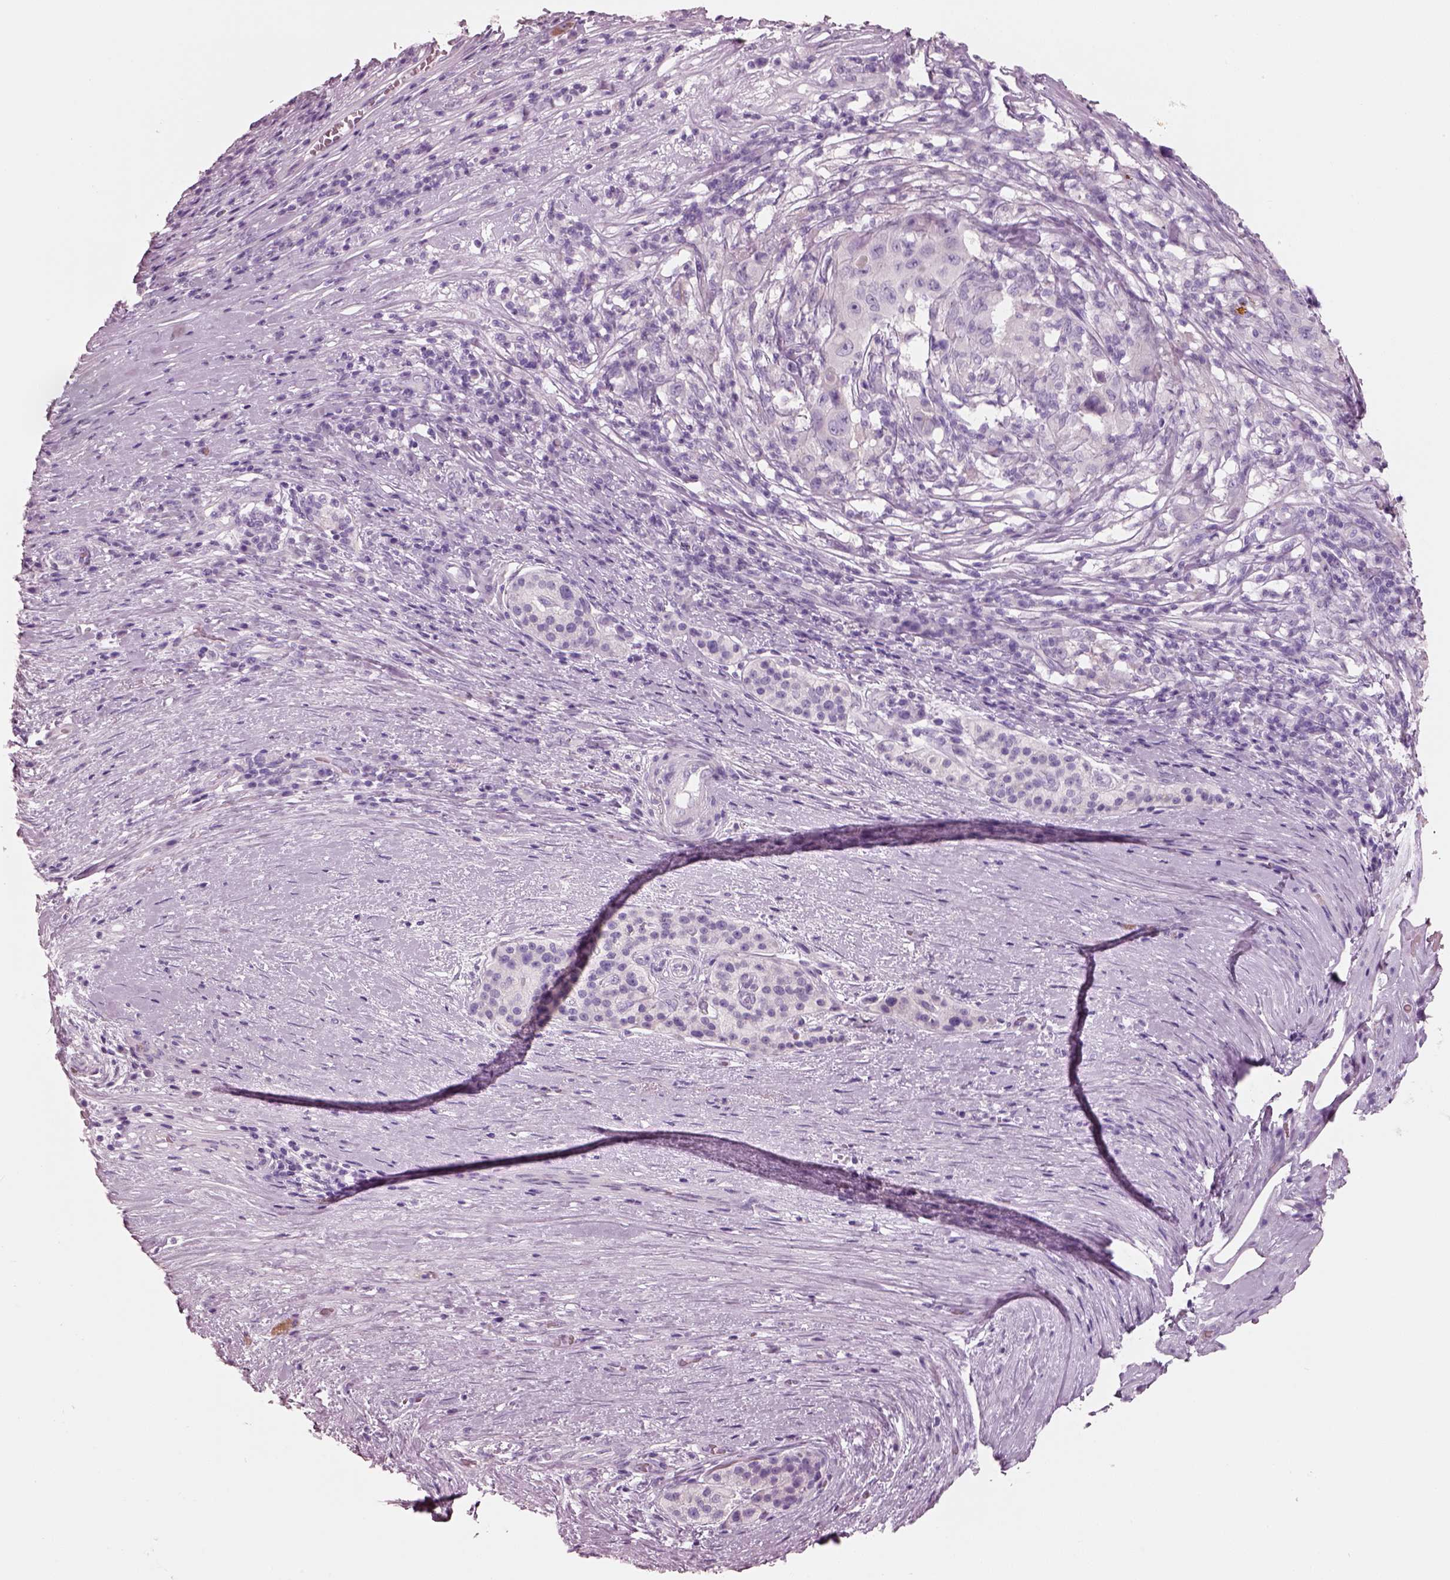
{"staining": {"intensity": "negative", "quantity": "none", "location": "none"}, "tissue": "pancreatic cancer", "cell_type": "Tumor cells", "image_type": "cancer", "snomed": [{"axis": "morphology", "description": "Adenocarcinoma, NOS"}, {"axis": "topography", "description": "Pancreas"}], "caption": "Immunohistochemistry of human adenocarcinoma (pancreatic) shows no staining in tumor cells.", "gene": "PNOC", "patient": {"sex": "male", "age": 63}}